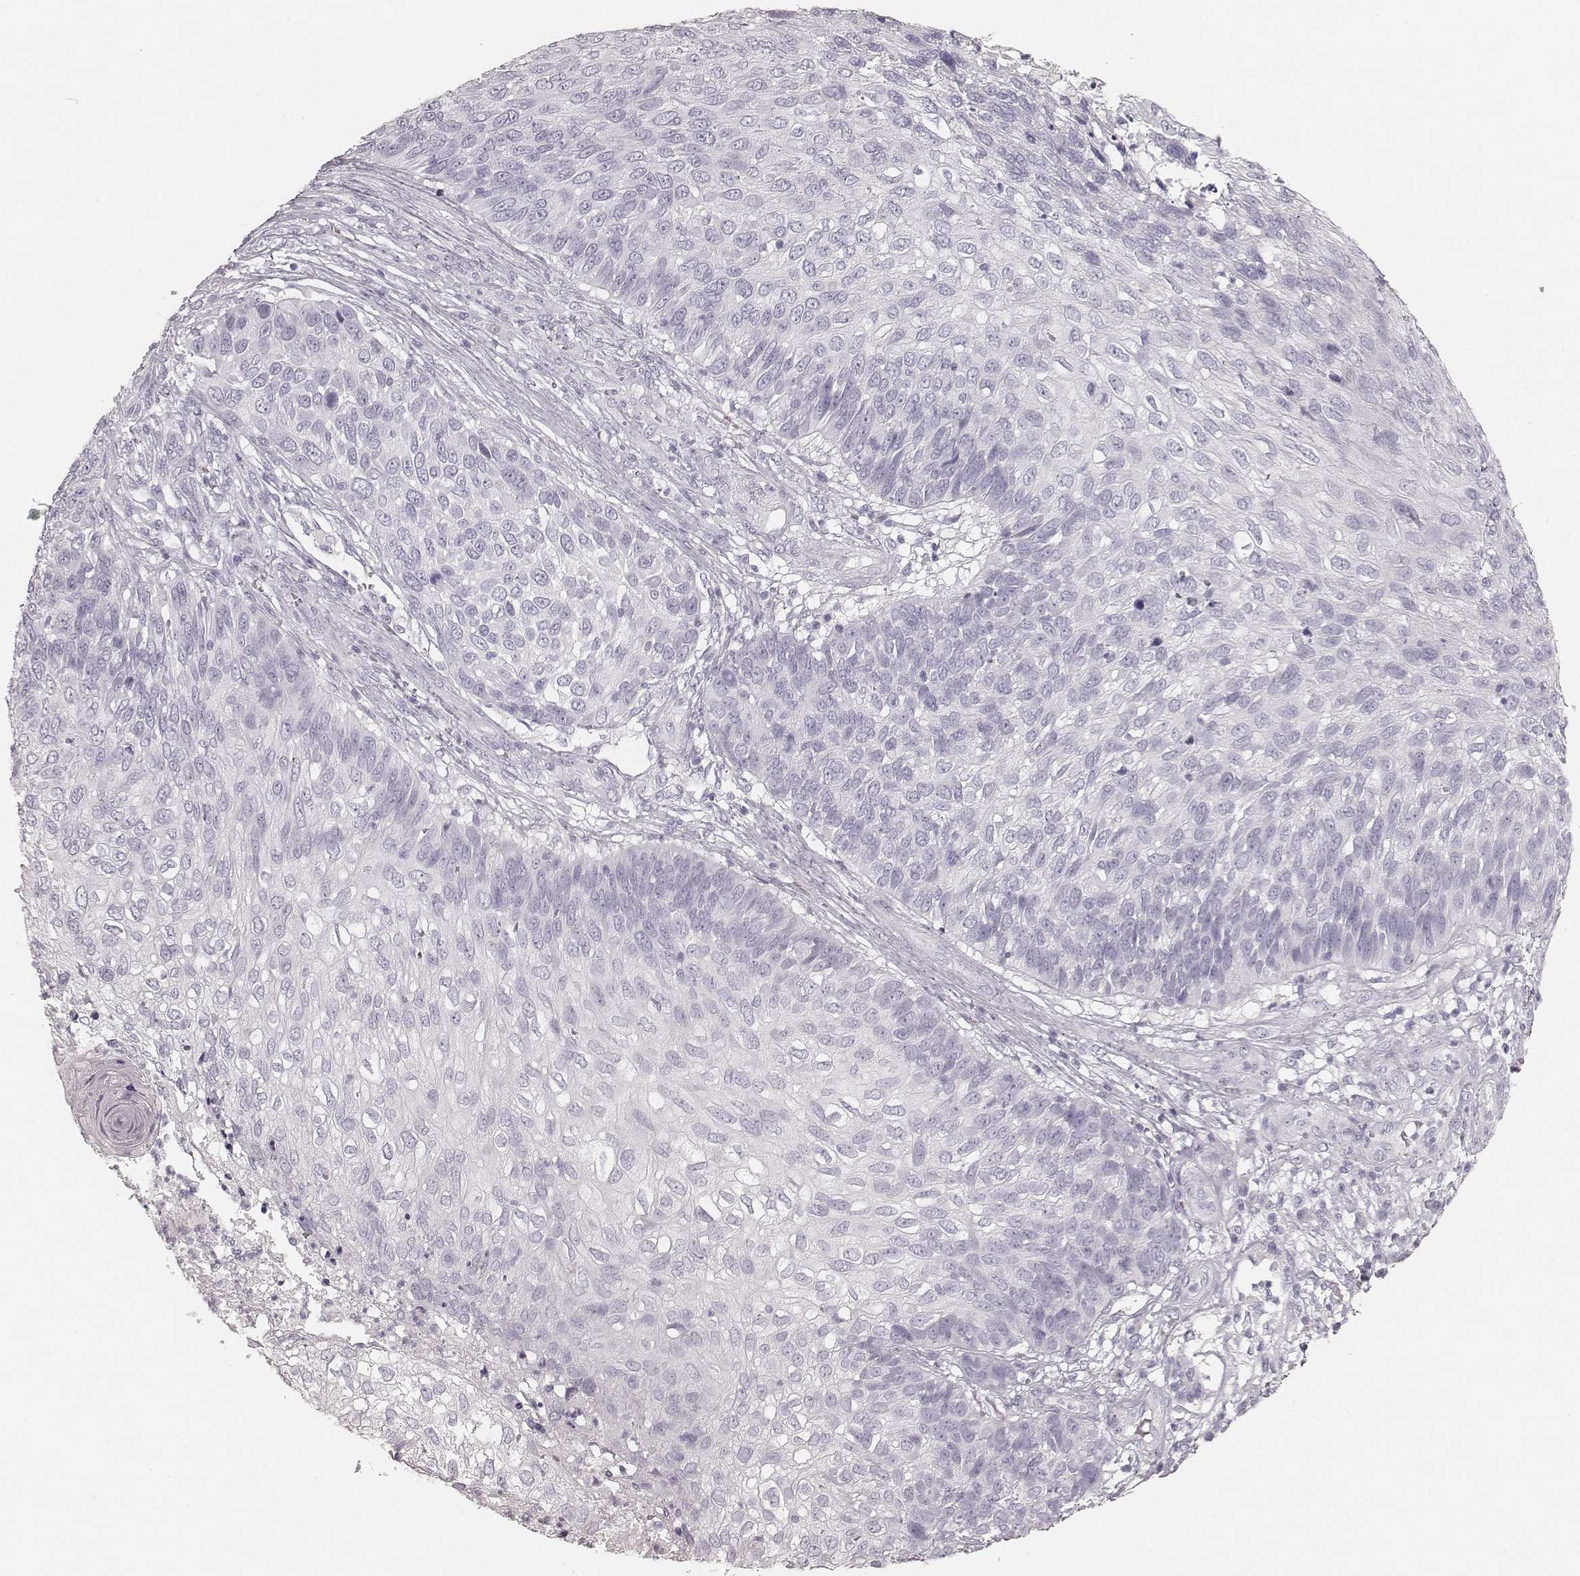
{"staining": {"intensity": "negative", "quantity": "none", "location": "none"}, "tissue": "skin cancer", "cell_type": "Tumor cells", "image_type": "cancer", "snomed": [{"axis": "morphology", "description": "Squamous cell carcinoma, NOS"}, {"axis": "topography", "description": "Skin"}], "caption": "The histopathology image exhibits no significant staining in tumor cells of skin squamous cell carcinoma.", "gene": "KRT34", "patient": {"sex": "male", "age": 92}}